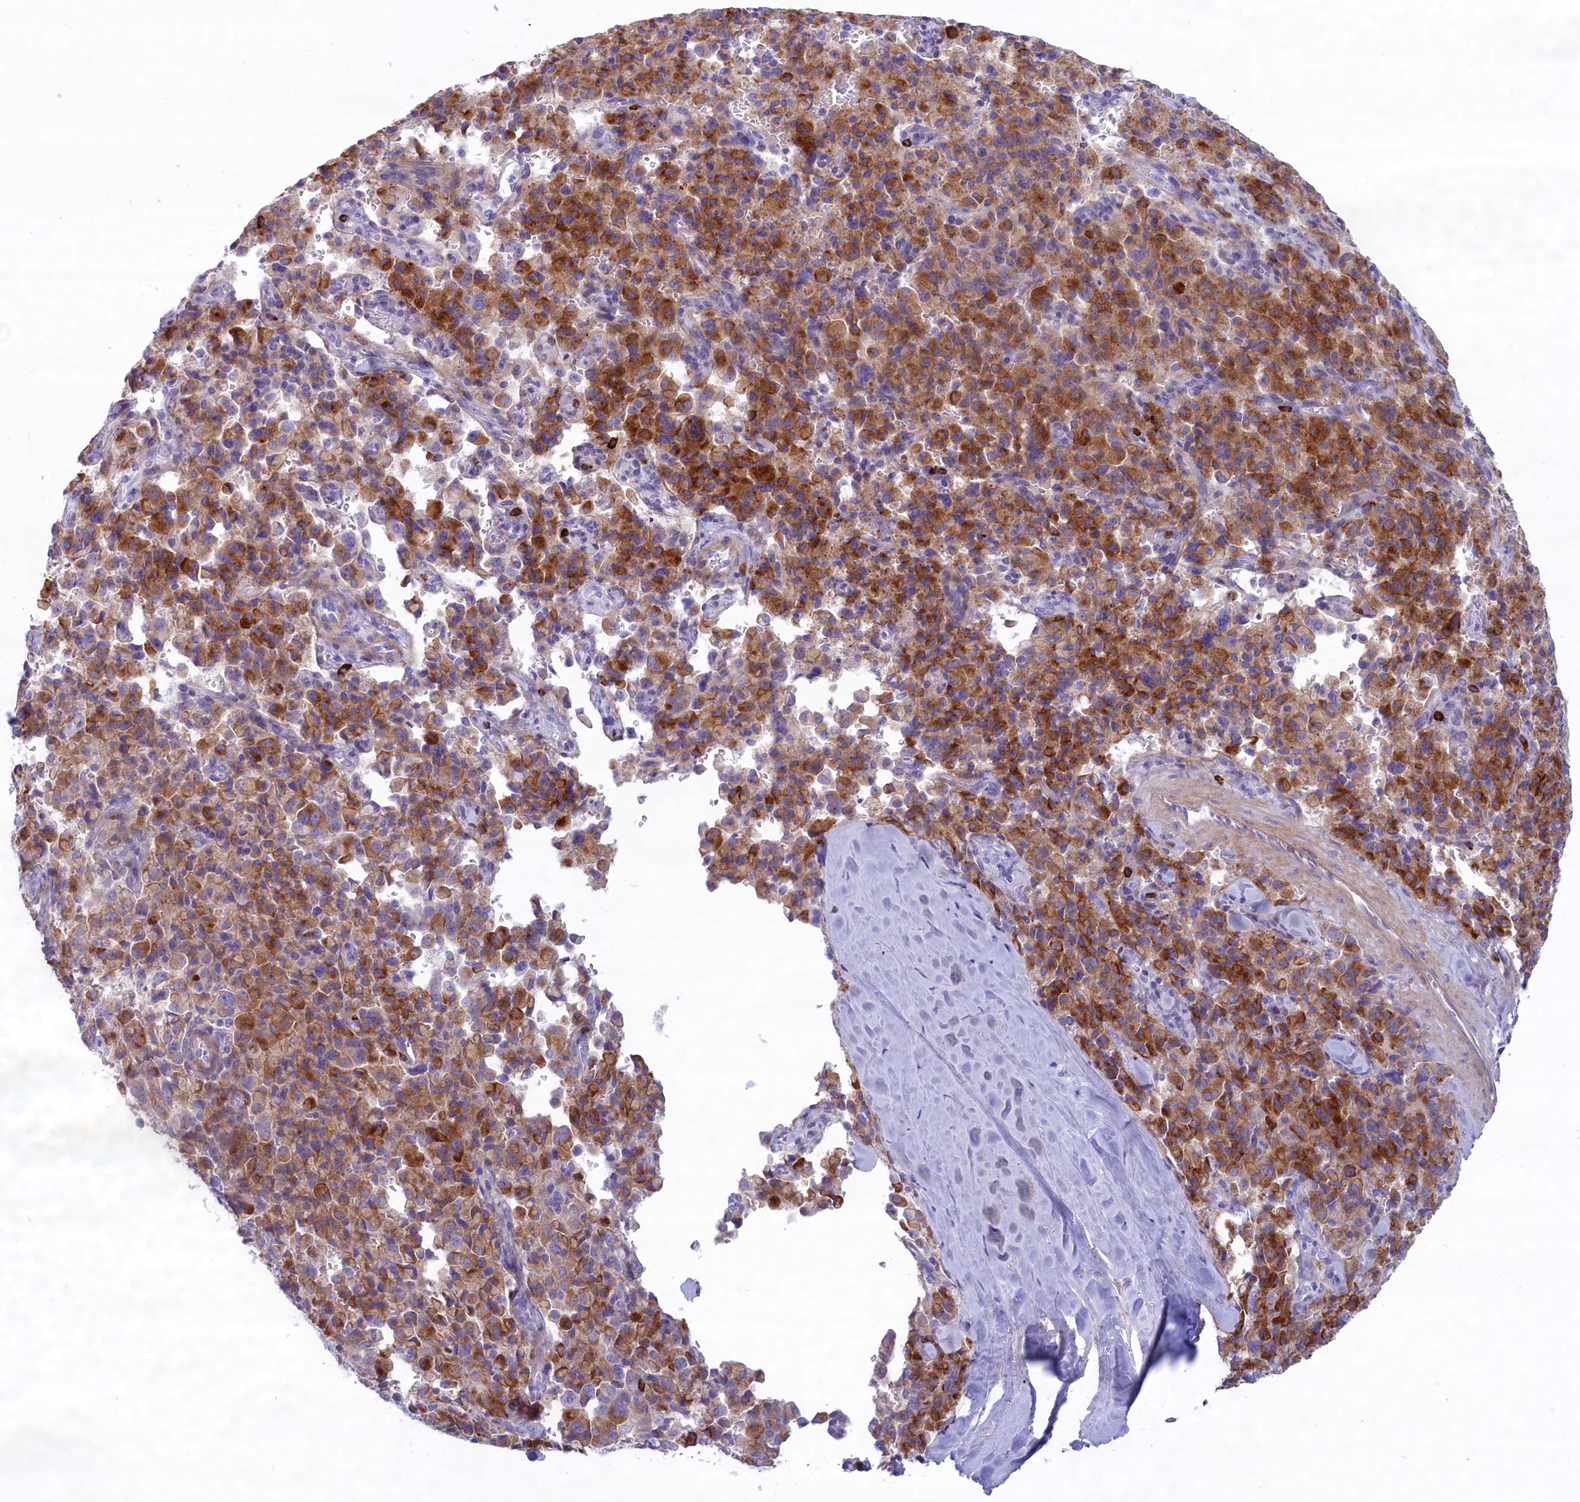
{"staining": {"intensity": "moderate", "quantity": "25%-75%", "location": "cytoplasmic/membranous"}, "tissue": "pancreatic cancer", "cell_type": "Tumor cells", "image_type": "cancer", "snomed": [{"axis": "morphology", "description": "Adenocarcinoma, NOS"}, {"axis": "topography", "description": "Pancreas"}], "caption": "Pancreatic cancer tissue displays moderate cytoplasmic/membranous expression in approximately 25%-75% of tumor cells, visualized by immunohistochemistry.", "gene": "MPV17L2", "patient": {"sex": "male", "age": 65}}